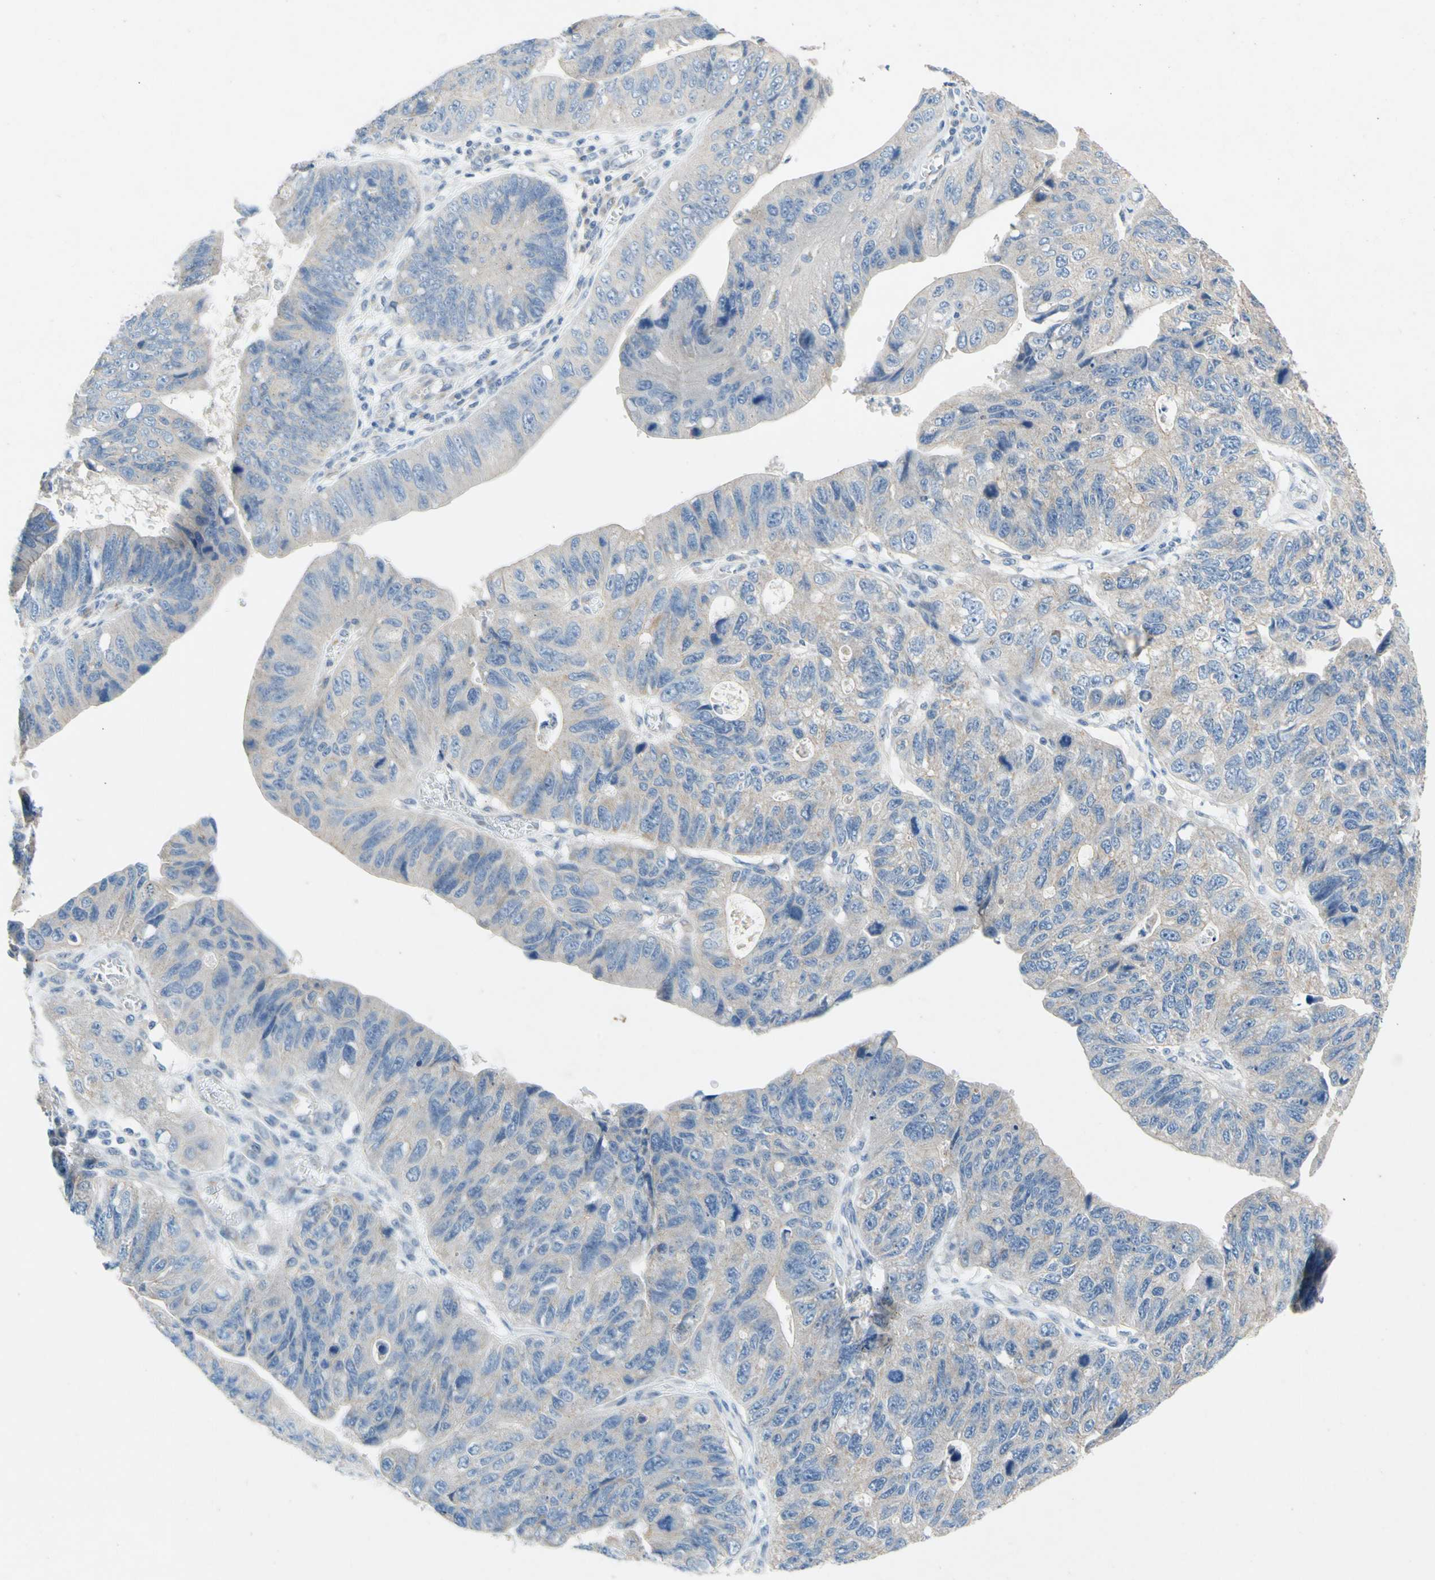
{"staining": {"intensity": "negative", "quantity": "none", "location": "none"}, "tissue": "stomach cancer", "cell_type": "Tumor cells", "image_type": "cancer", "snomed": [{"axis": "morphology", "description": "Adenocarcinoma, NOS"}, {"axis": "topography", "description": "Stomach"}], "caption": "Immunohistochemistry micrograph of stomach cancer (adenocarcinoma) stained for a protein (brown), which shows no staining in tumor cells. (Brightfield microscopy of DAB (3,3'-diaminobenzidine) immunohistochemistry at high magnification).", "gene": "GASK1B", "patient": {"sex": "male", "age": 59}}